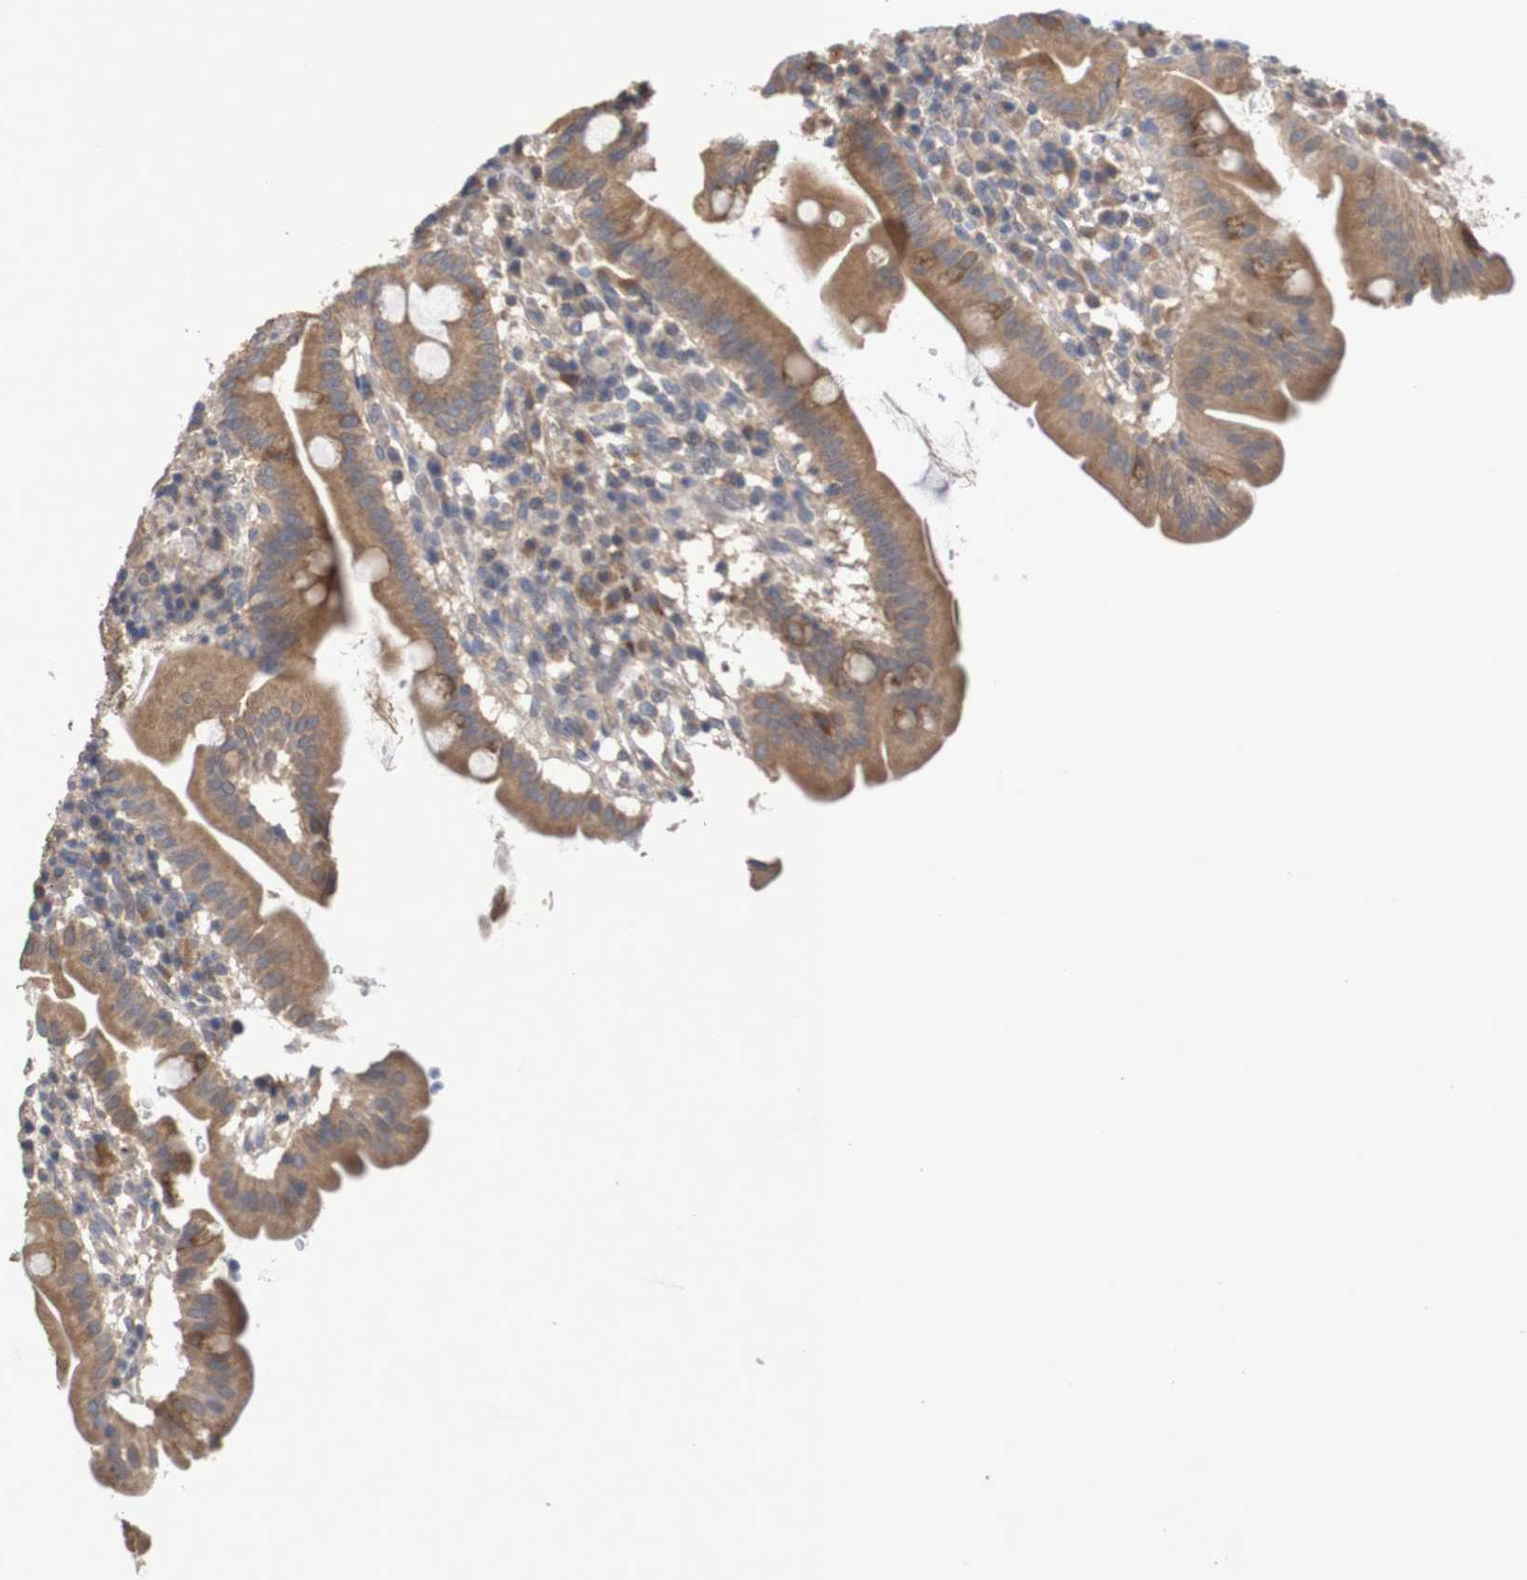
{"staining": {"intensity": "moderate", "quantity": ">75%", "location": "cytoplasmic/membranous"}, "tissue": "duodenum", "cell_type": "Glandular cells", "image_type": "normal", "snomed": [{"axis": "morphology", "description": "Normal tissue, NOS"}, {"axis": "topography", "description": "Duodenum"}], "caption": "DAB immunohistochemical staining of unremarkable duodenum reveals moderate cytoplasmic/membranous protein expression in about >75% of glandular cells.", "gene": "PHYH", "patient": {"sex": "male", "age": 50}}